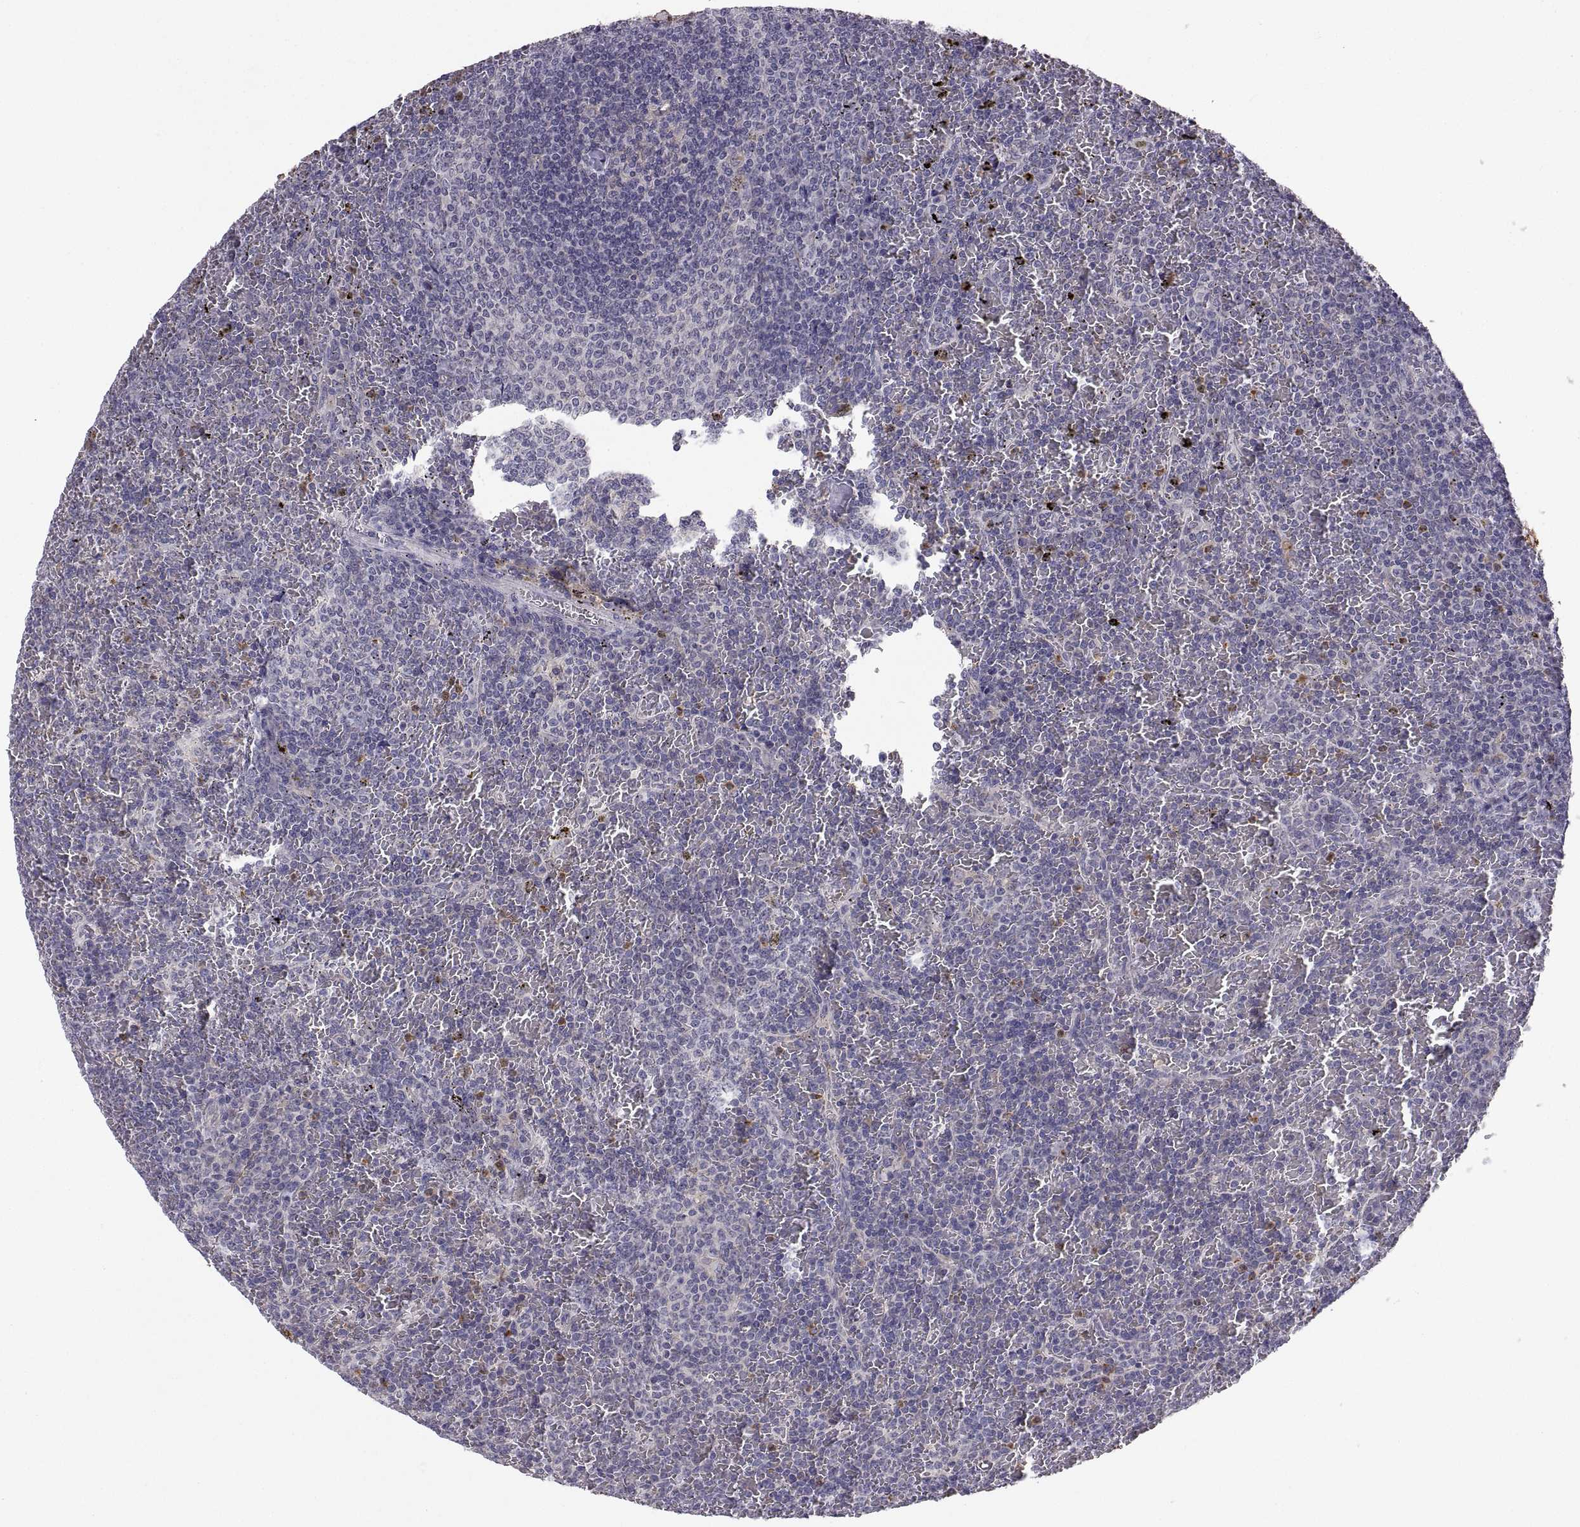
{"staining": {"intensity": "negative", "quantity": "none", "location": "none"}, "tissue": "lymphoma", "cell_type": "Tumor cells", "image_type": "cancer", "snomed": [{"axis": "morphology", "description": "Malignant lymphoma, non-Hodgkin's type, Low grade"}, {"axis": "topography", "description": "Spleen"}], "caption": "Malignant lymphoma, non-Hodgkin's type (low-grade) was stained to show a protein in brown. There is no significant staining in tumor cells.", "gene": "PKP1", "patient": {"sex": "female", "age": 77}}